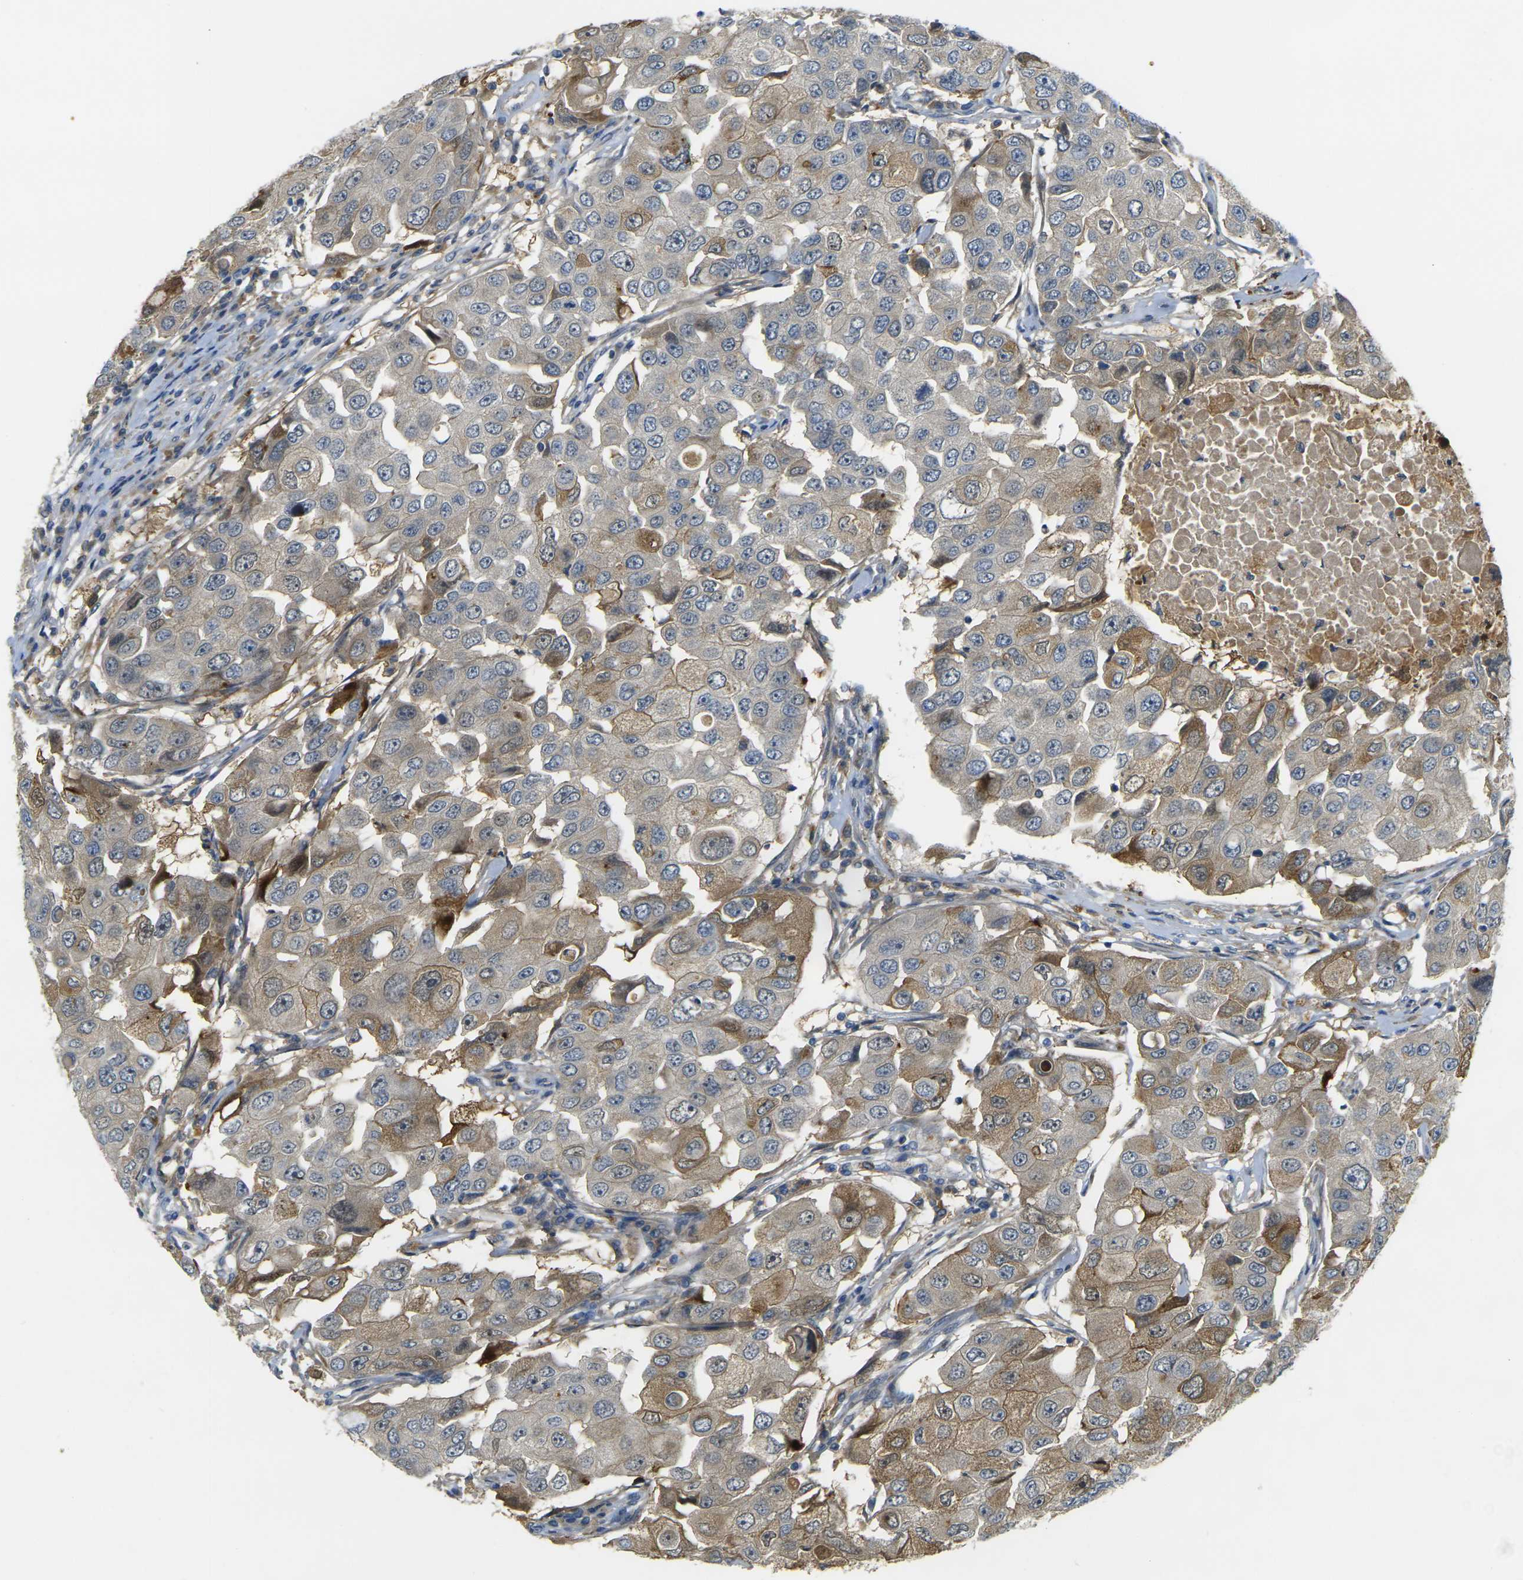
{"staining": {"intensity": "moderate", "quantity": "25%-75%", "location": "cytoplasmic/membranous"}, "tissue": "breast cancer", "cell_type": "Tumor cells", "image_type": "cancer", "snomed": [{"axis": "morphology", "description": "Duct carcinoma"}, {"axis": "topography", "description": "Breast"}], "caption": "Breast cancer (infiltrating ductal carcinoma) was stained to show a protein in brown. There is medium levels of moderate cytoplasmic/membranous expression in approximately 25%-75% of tumor cells. The protein is stained brown, and the nuclei are stained in blue (DAB (3,3'-diaminobenzidine) IHC with brightfield microscopy, high magnification).", "gene": "PIGL", "patient": {"sex": "female", "age": 27}}